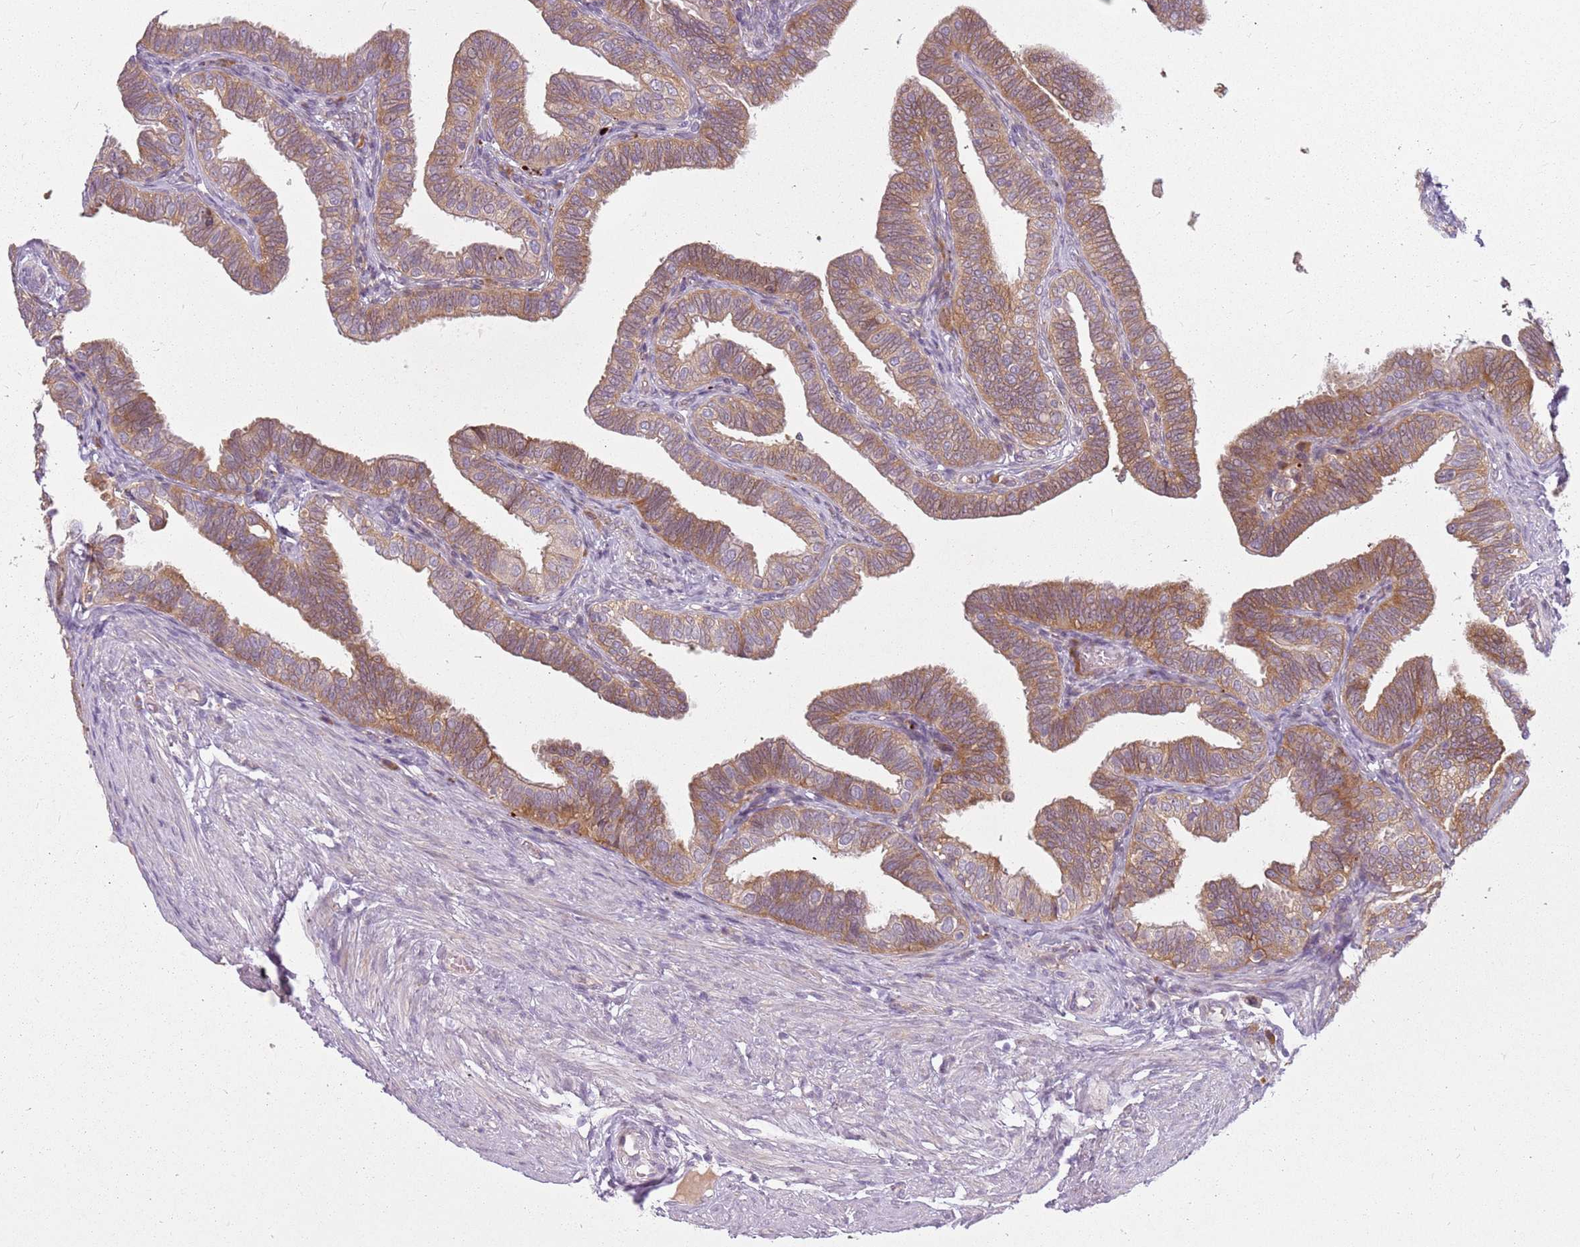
{"staining": {"intensity": "moderate", "quantity": ">75%", "location": "cytoplasmic/membranous"}, "tissue": "fallopian tube", "cell_type": "Glandular cells", "image_type": "normal", "snomed": [{"axis": "morphology", "description": "Normal tissue, NOS"}, {"axis": "topography", "description": "Fallopian tube"}], "caption": "This photomicrograph exhibits immunohistochemistry staining of benign human fallopian tube, with medium moderate cytoplasmic/membranous staining in approximately >75% of glandular cells.", "gene": "RPS28", "patient": {"sex": "female", "age": 39}}